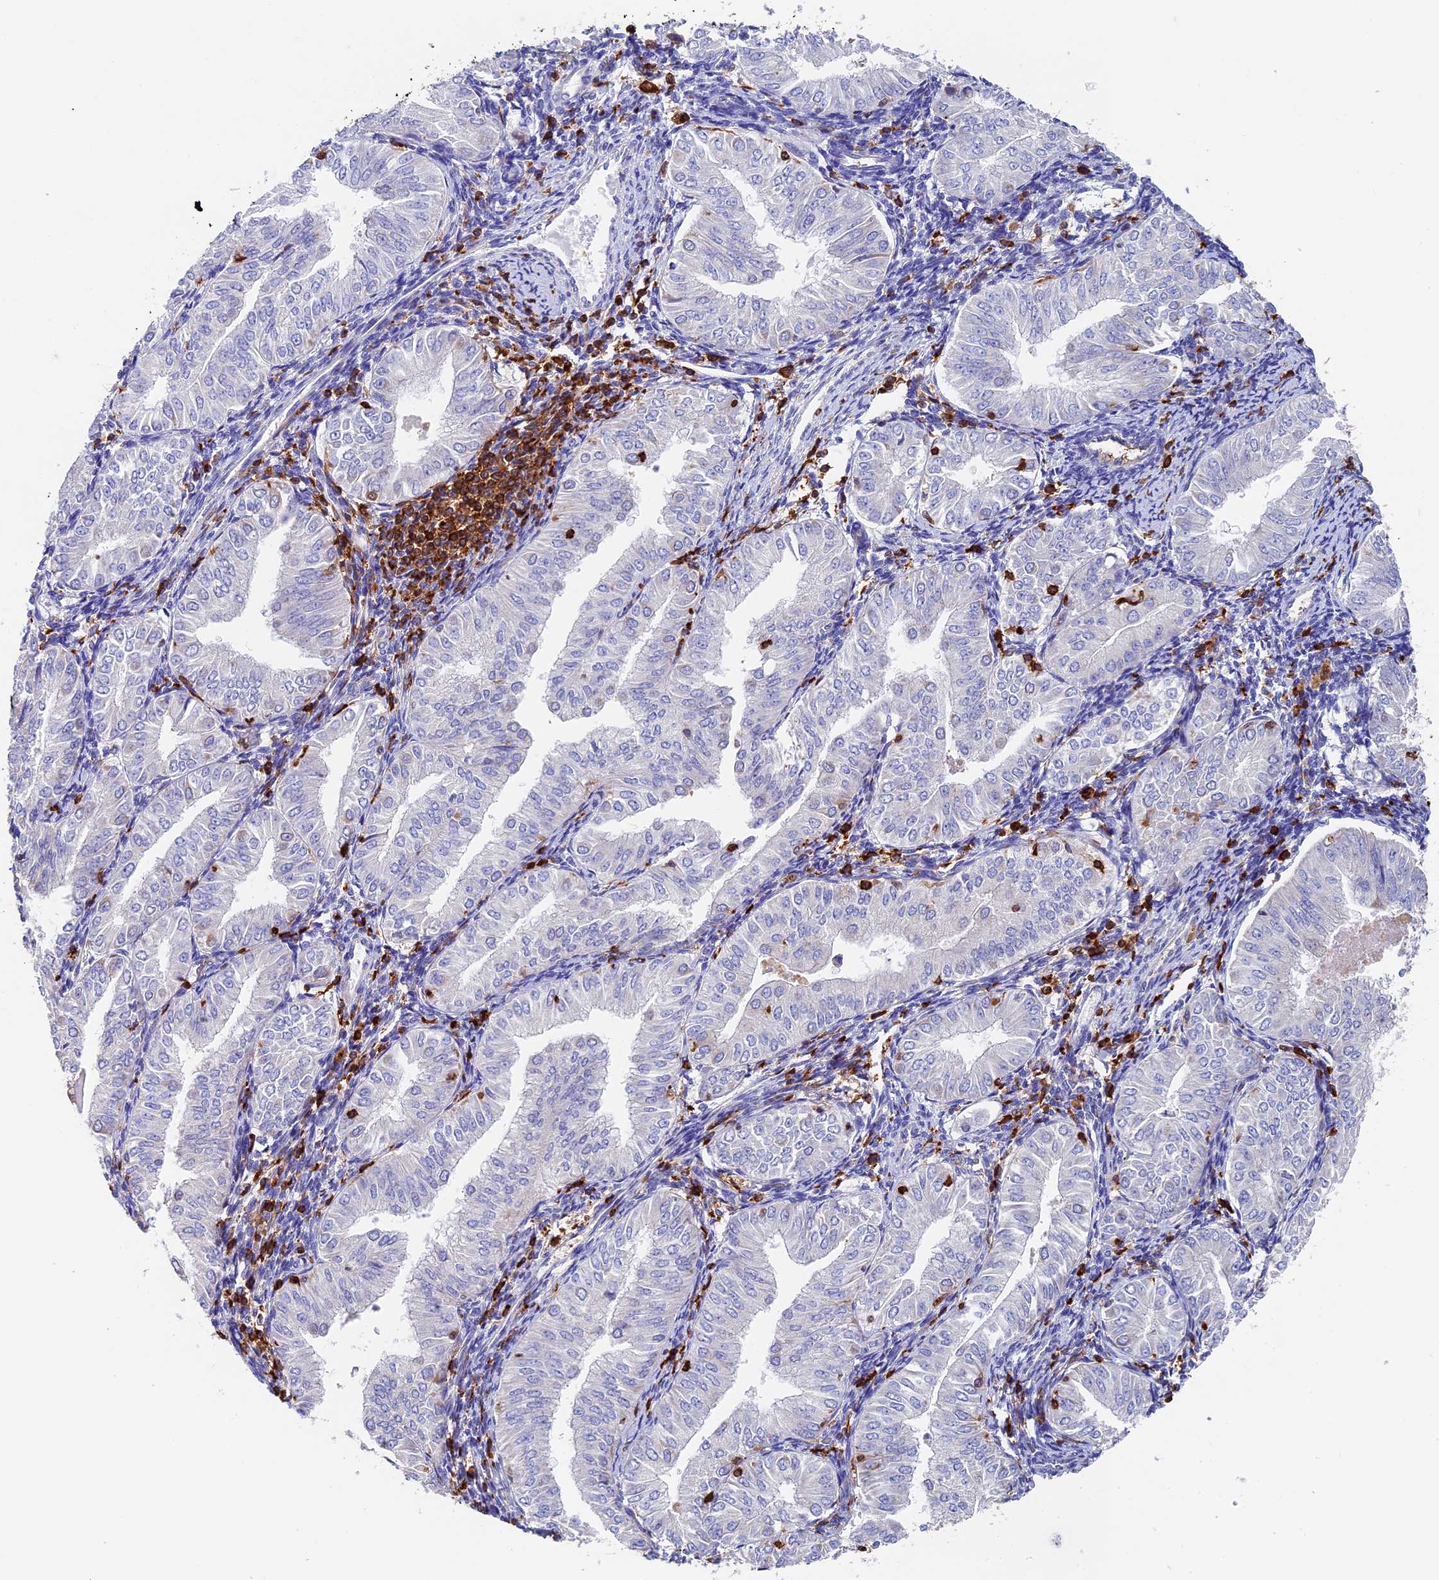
{"staining": {"intensity": "negative", "quantity": "none", "location": "none"}, "tissue": "endometrial cancer", "cell_type": "Tumor cells", "image_type": "cancer", "snomed": [{"axis": "morphology", "description": "Normal tissue, NOS"}, {"axis": "morphology", "description": "Adenocarcinoma, NOS"}, {"axis": "topography", "description": "Endometrium"}], "caption": "The immunohistochemistry histopathology image has no significant expression in tumor cells of endometrial adenocarcinoma tissue.", "gene": "ADAT1", "patient": {"sex": "female", "age": 53}}